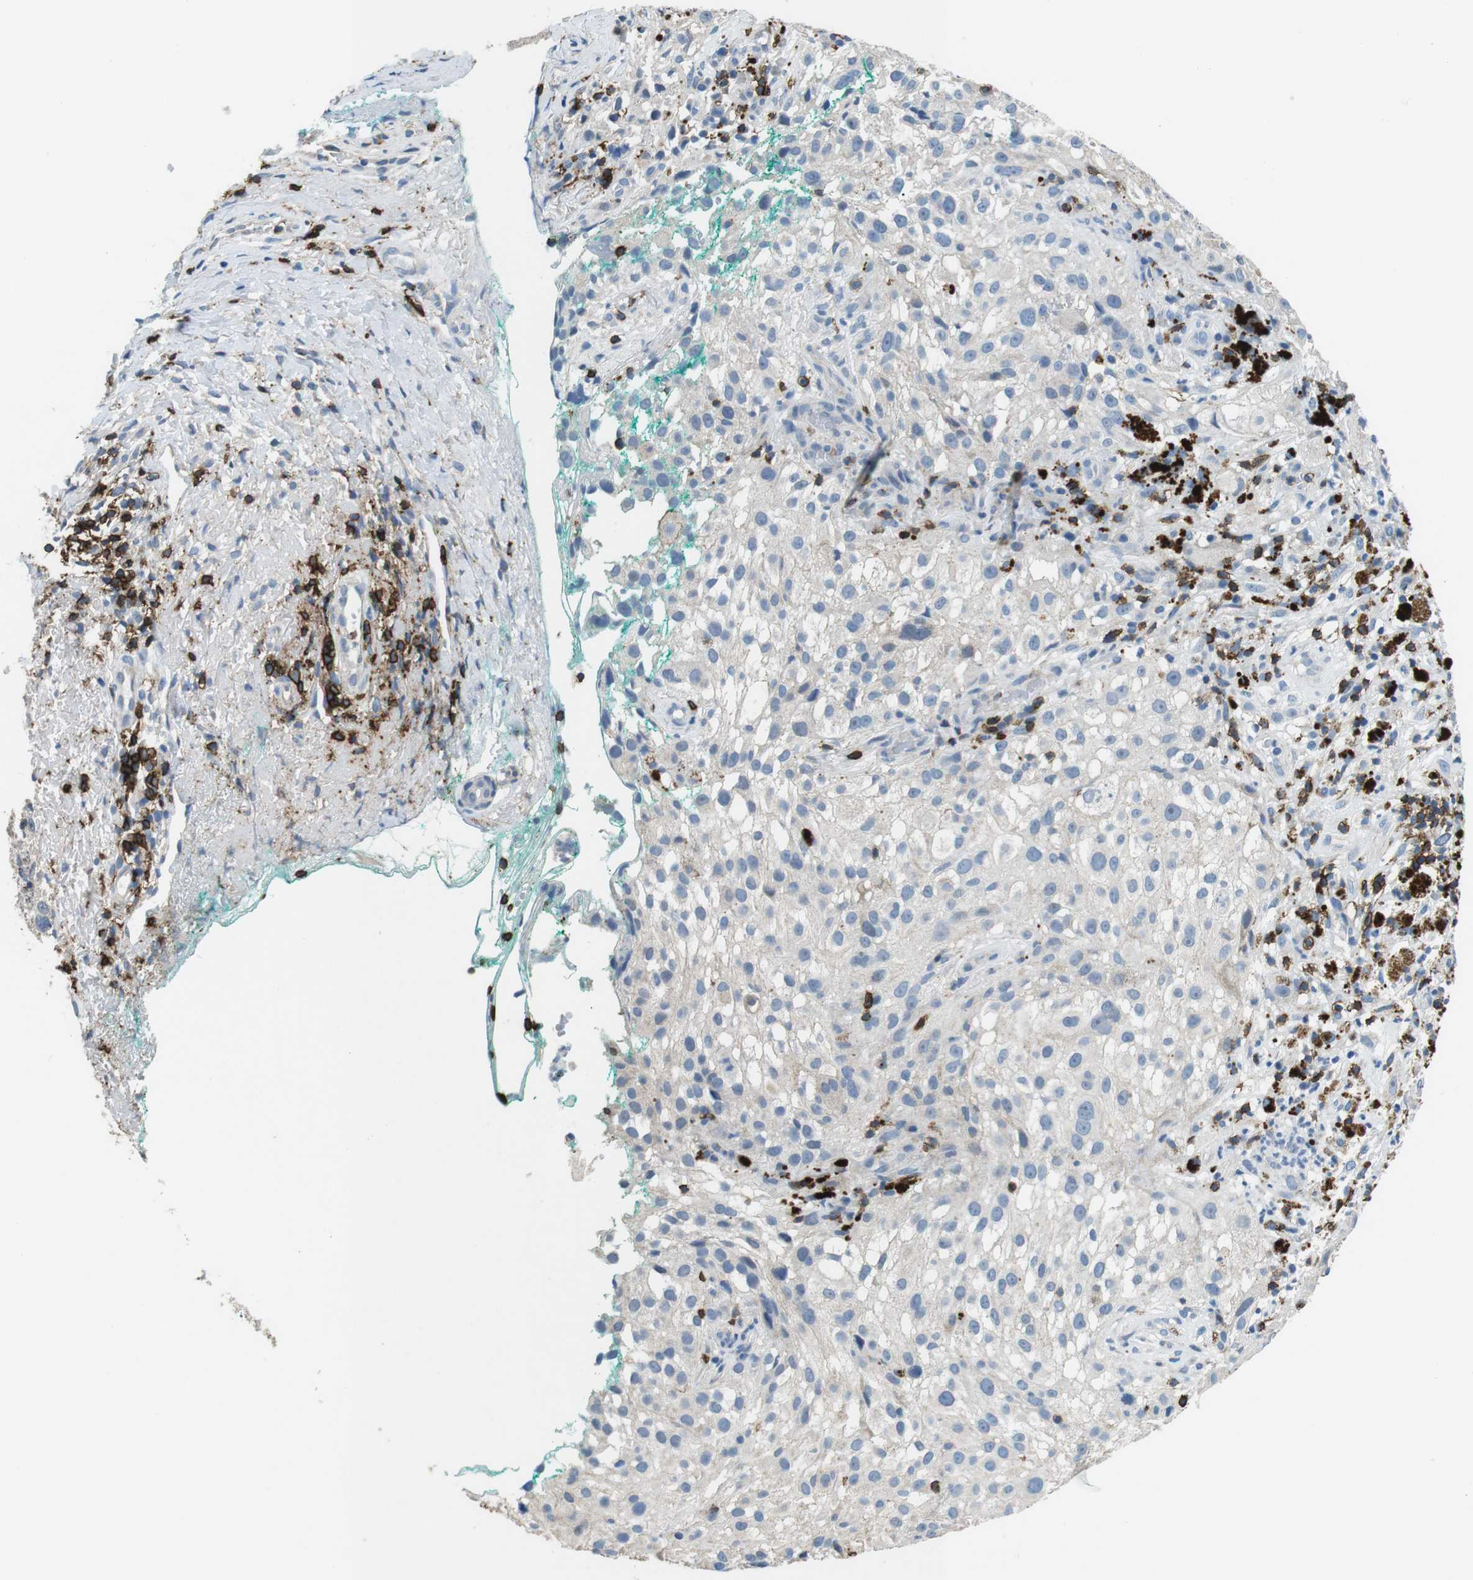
{"staining": {"intensity": "negative", "quantity": "none", "location": "none"}, "tissue": "melanoma", "cell_type": "Tumor cells", "image_type": "cancer", "snomed": [{"axis": "morphology", "description": "Necrosis, NOS"}, {"axis": "morphology", "description": "Malignant melanoma, NOS"}, {"axis": "topography", "description": "Skin"}], "caption": "This is an IHC photomicrograph of human melanoma. There is no positivity in tumor cells.", "gene": "CD6", "patient": {"sex": "female", "age": 87}}